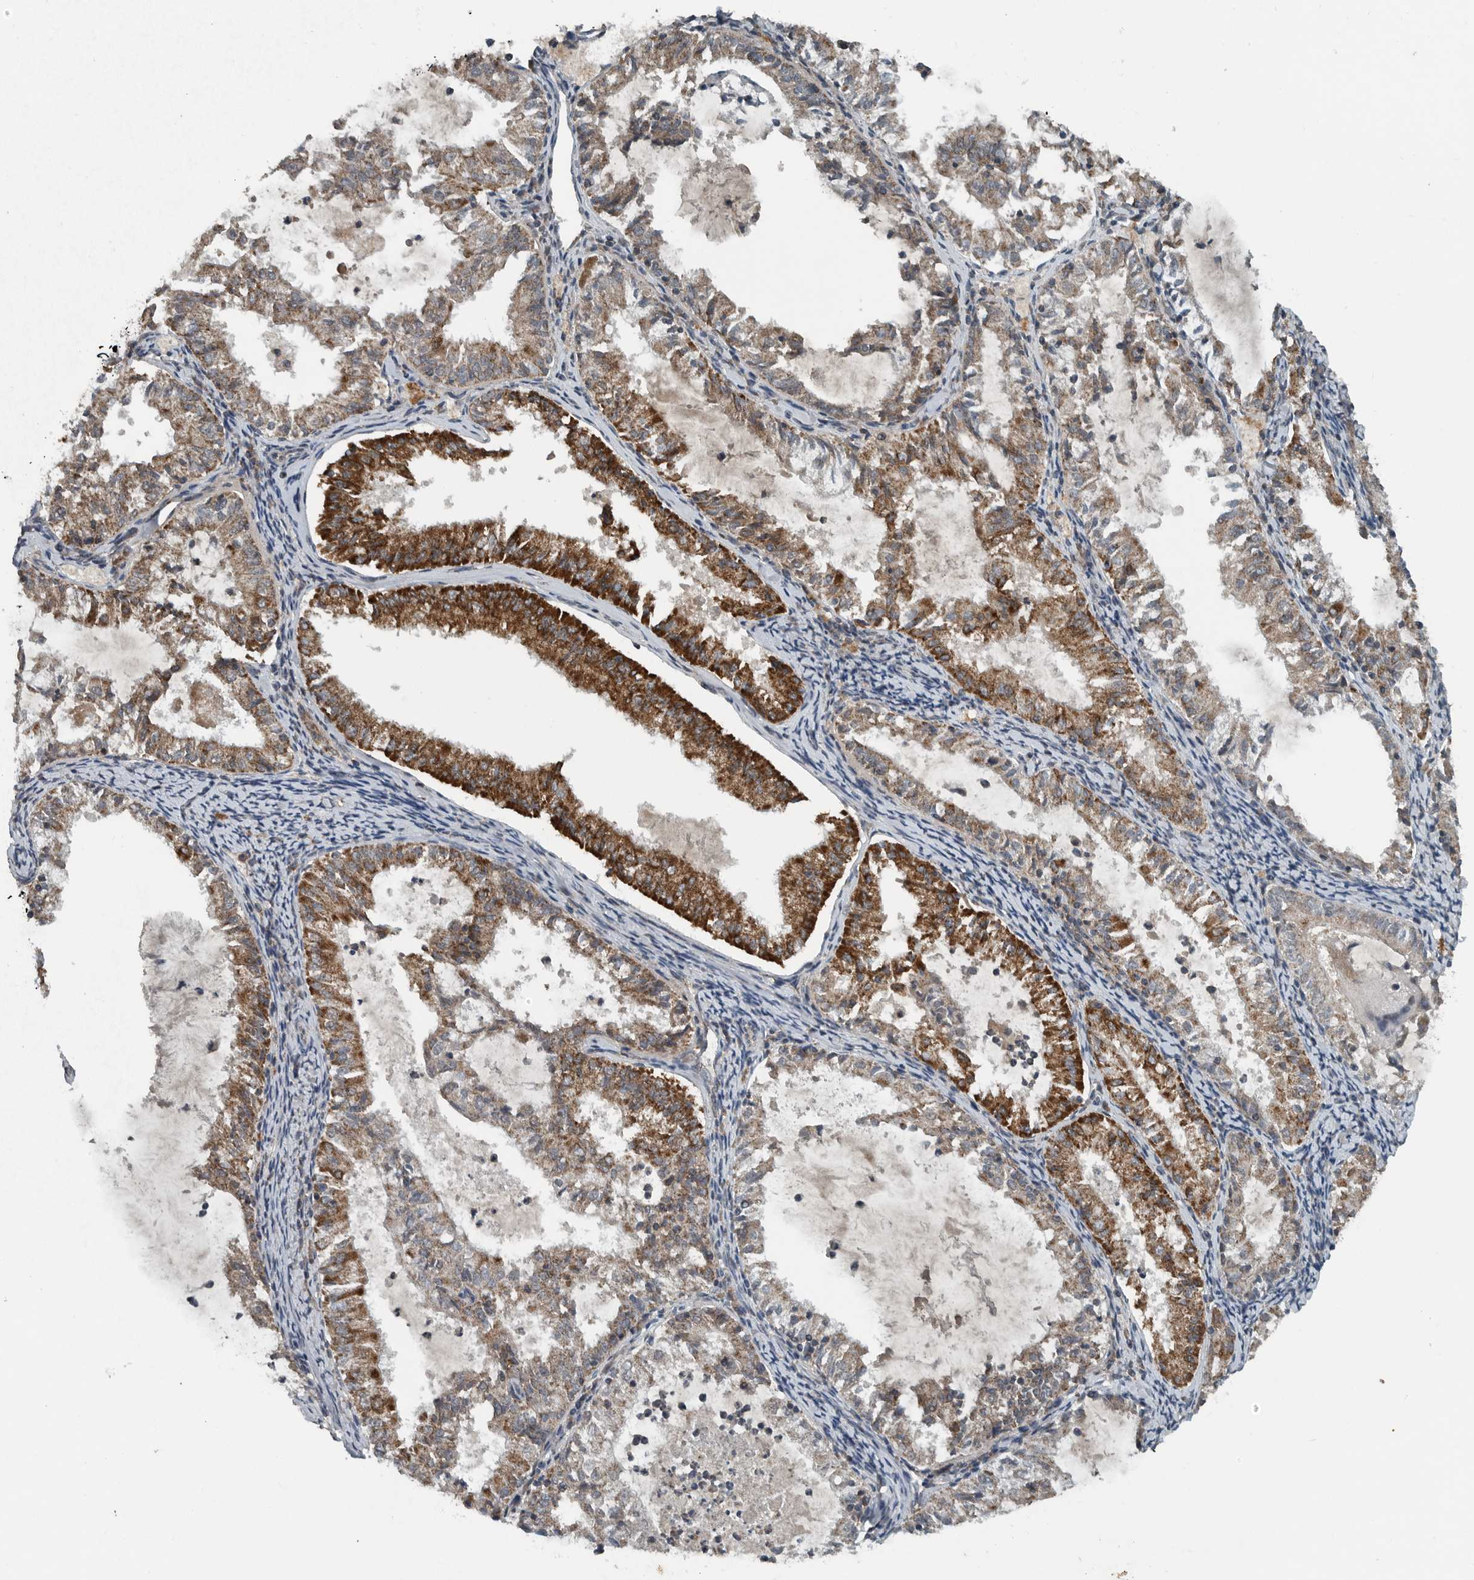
{"staining": {"intensity": "strong", "quantity": "25%-75%", "location": "cytoplasmic/membranous"}, "tissue": "endometrial cancer", "cell_type": "Tumor cells", "image_type": "cancer", "snomed": [{"axis": "morphology", "description": "Adenocarcinoma, NOS"}, {"axis": "topography", "description": "Endometrium"}], "caption": "Immunohistochemical staining of human adenocarcinoma (endometrial) shows high levels of strong cytoplasmic/membranous protein expression in approximately 25%-75% of tumor cells.", "gene": "IL6ST", "patient": {"sex": "female", "age": 57}}